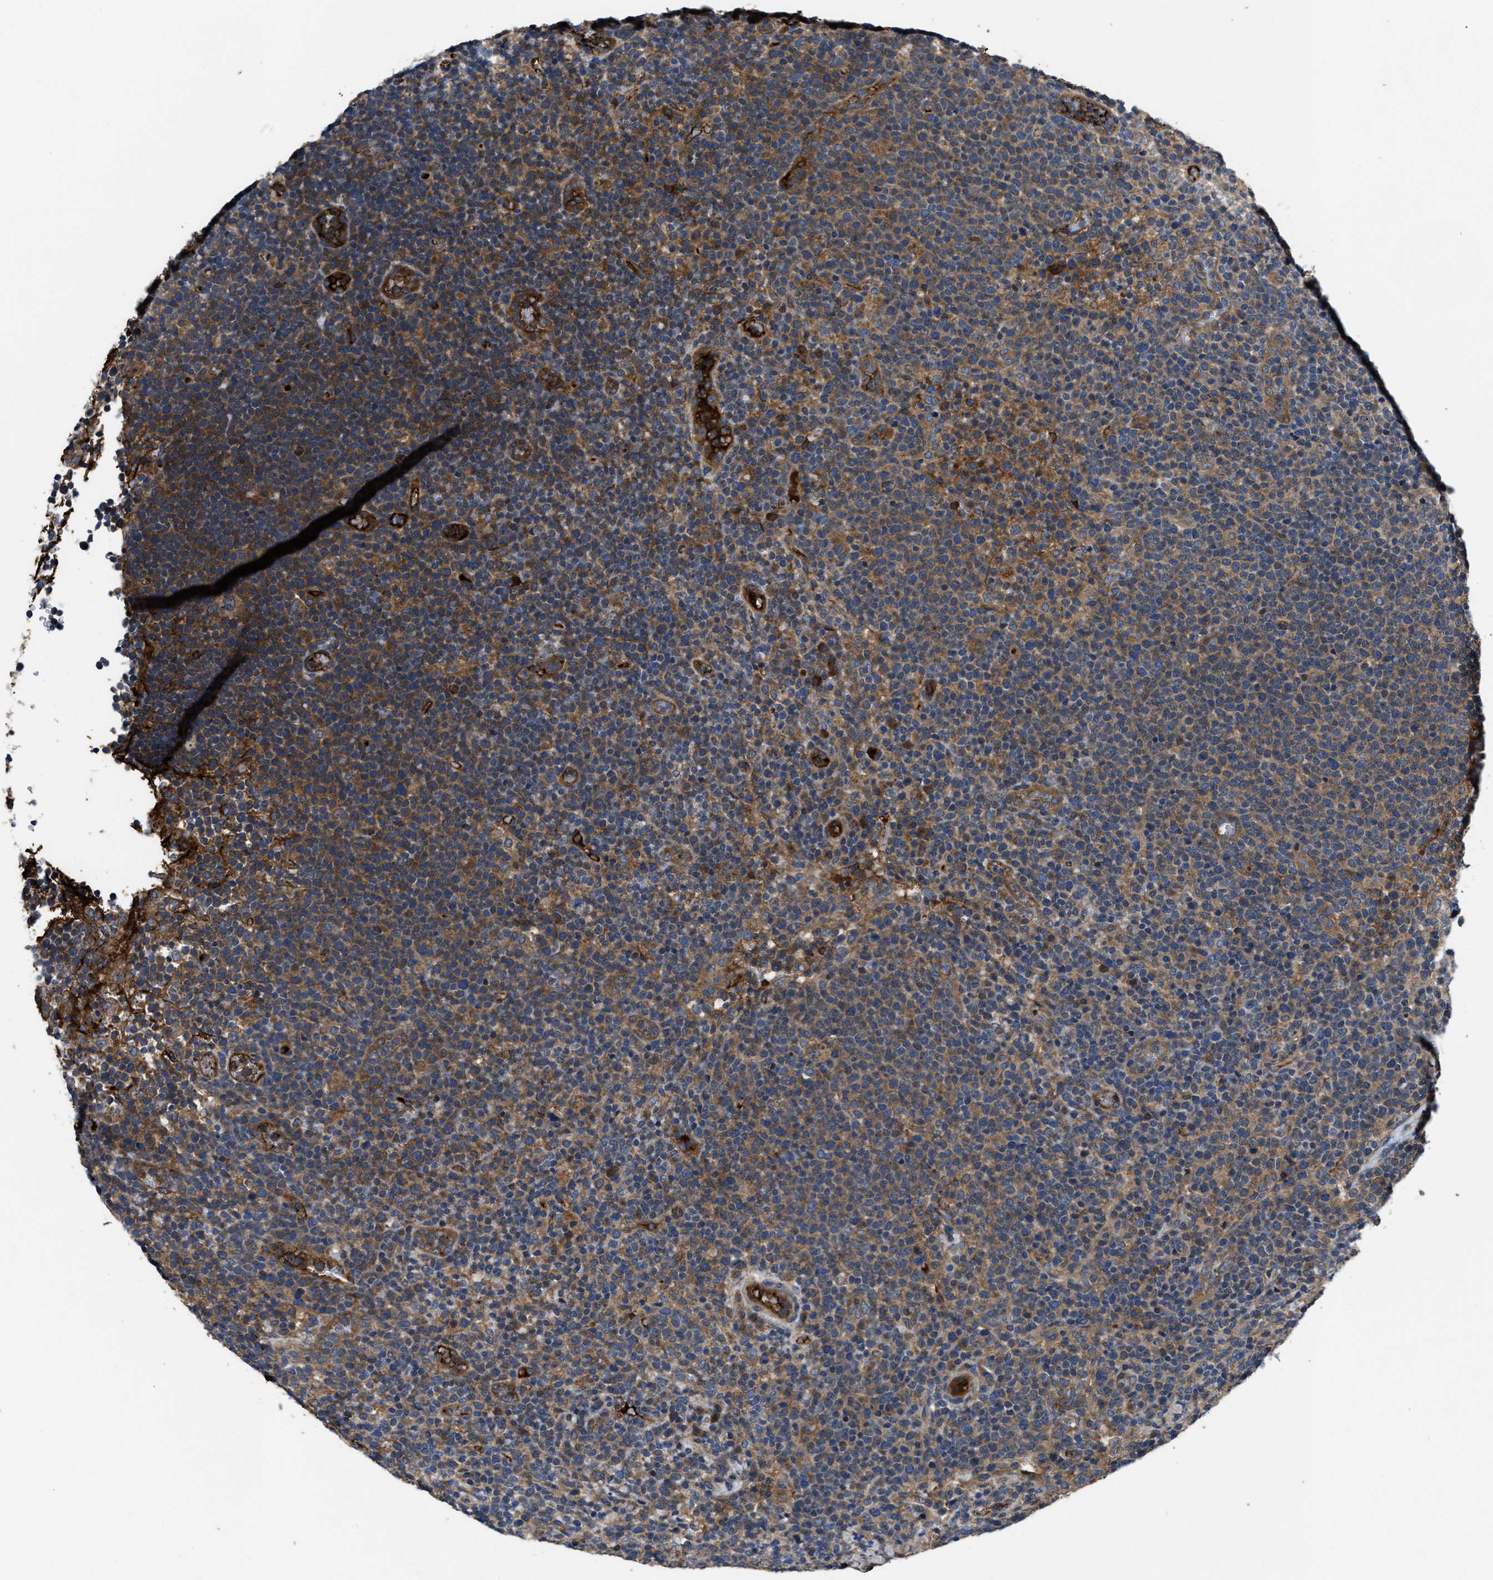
{"staining": {"intensity": "moderate", "quantity": ">75%", "location": "cytoplasmic/membranous"}, "tissue": "lymphoma", "cell_type": "Tumor cells", "image_type": "cancer", "snomed": [{"axis": "morphology", "description": "Malignant lymphoma, non-Hodgkin's type, High grade"}, {"axis": "topography", "description": "Lymph node"}], "caption": "Immunohistochemical staining of human high-grade malignant lymphoma, non-Hodgkin's type shows medium levels of moderate cytoplasmic/membranous staining in about >75% of tumor cells.", "gene": "ERC1", "patient": {"sex": "male", "age": 61}}